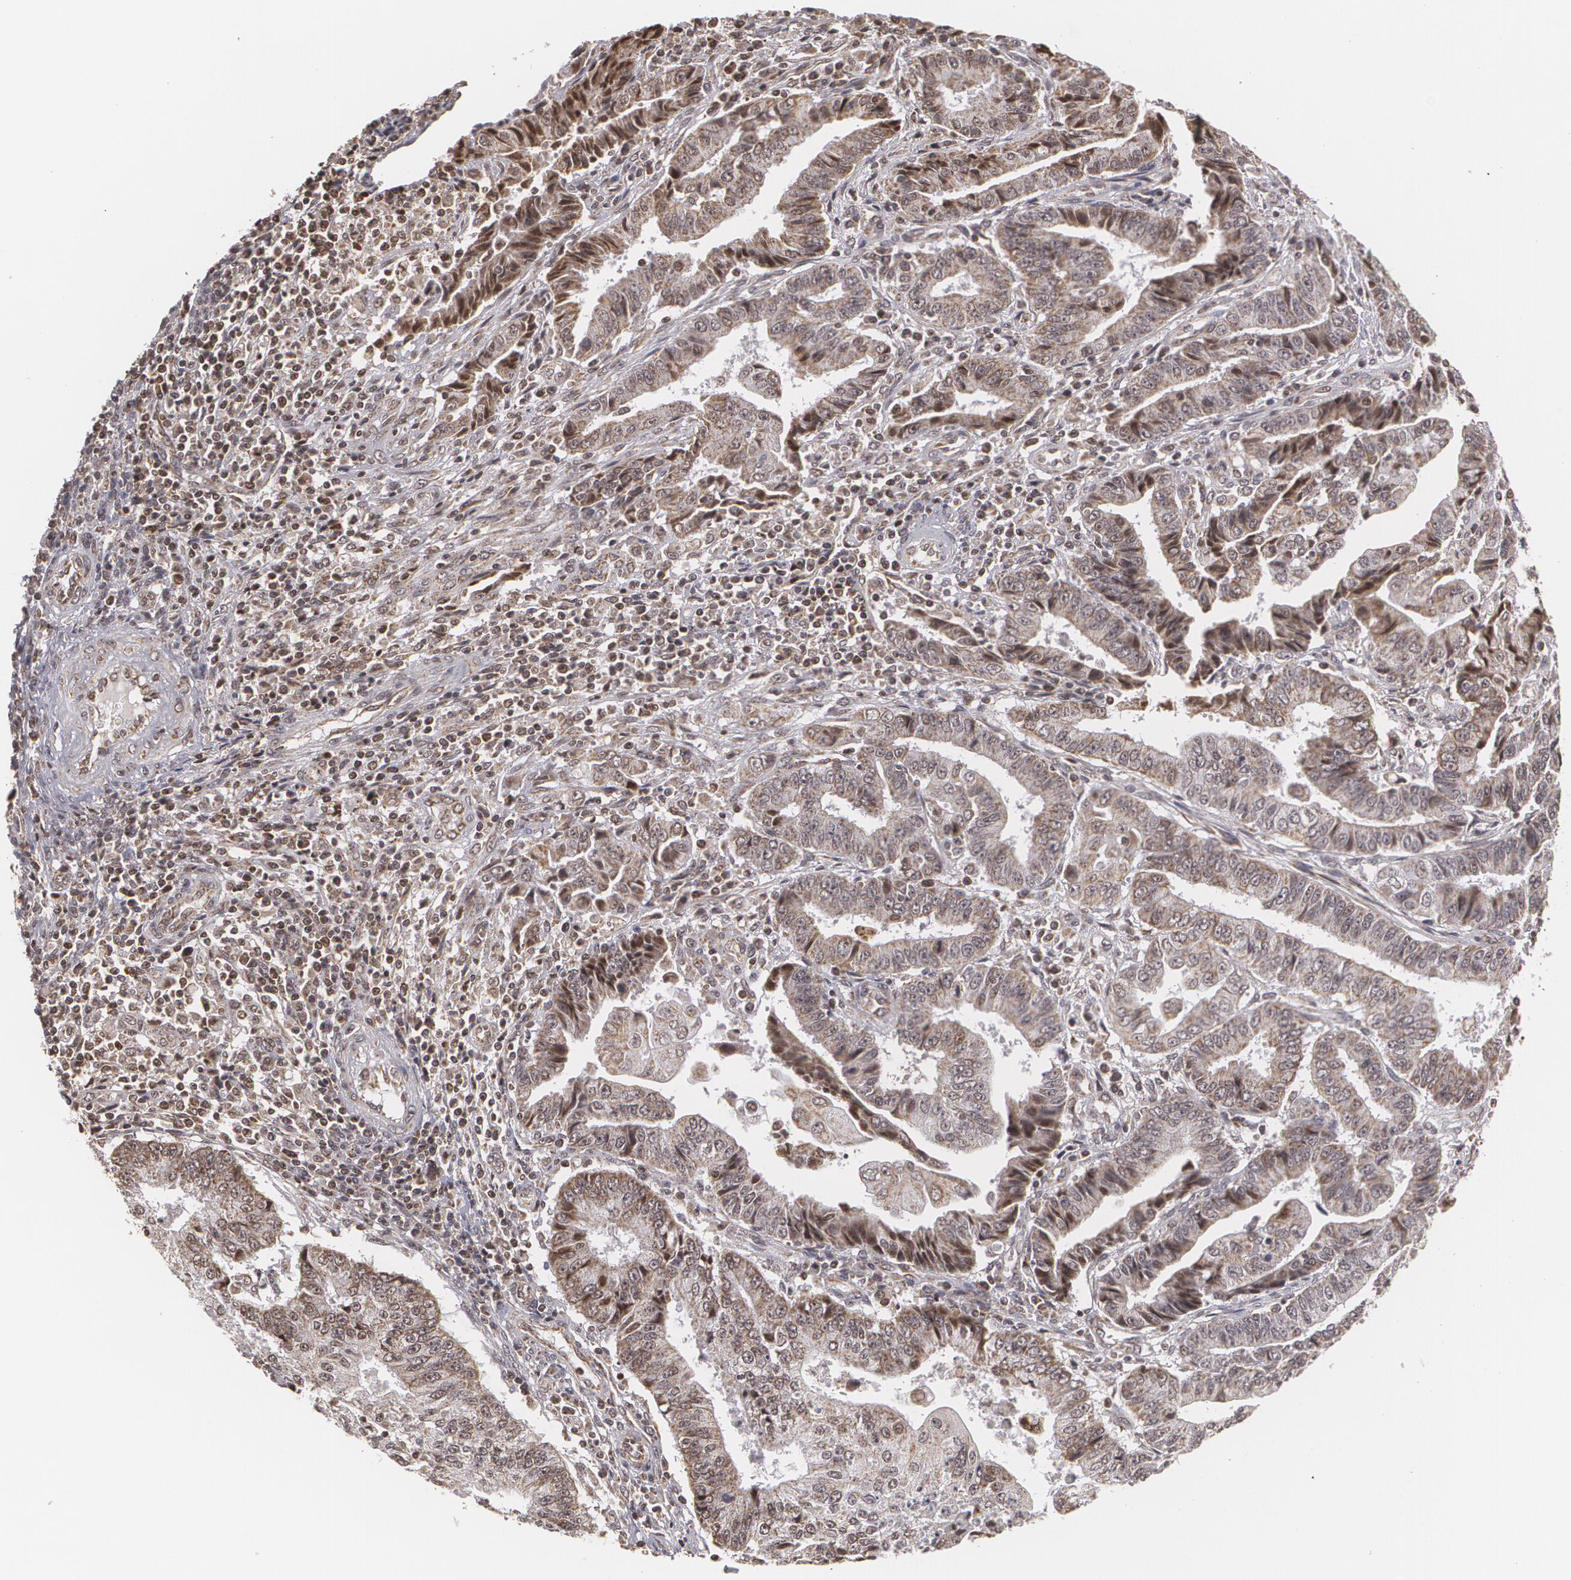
{"staining": {"intensity": "weak", "quantity": "<25%", "location": "nuclear"}, "tissue": "endometrial cancer", "cell_type": "Tumor cells", "image_type": "cancer", "snomed": [{"axis": "morphology", "description": "Adenocarcinoma, NOS"}, {"axis": "topography", "description": "Endometrium"}], "caption": "Tumor cells are negative for protein expression in human endometrial cancer. The staining was performed using DAB to visualize the protein expression in brown, while the nuclei were stained in blue with hematoxylin (Magnification: 20x).", "gene": "MXD1", "patient": {"sex": "female", "age": 75}}